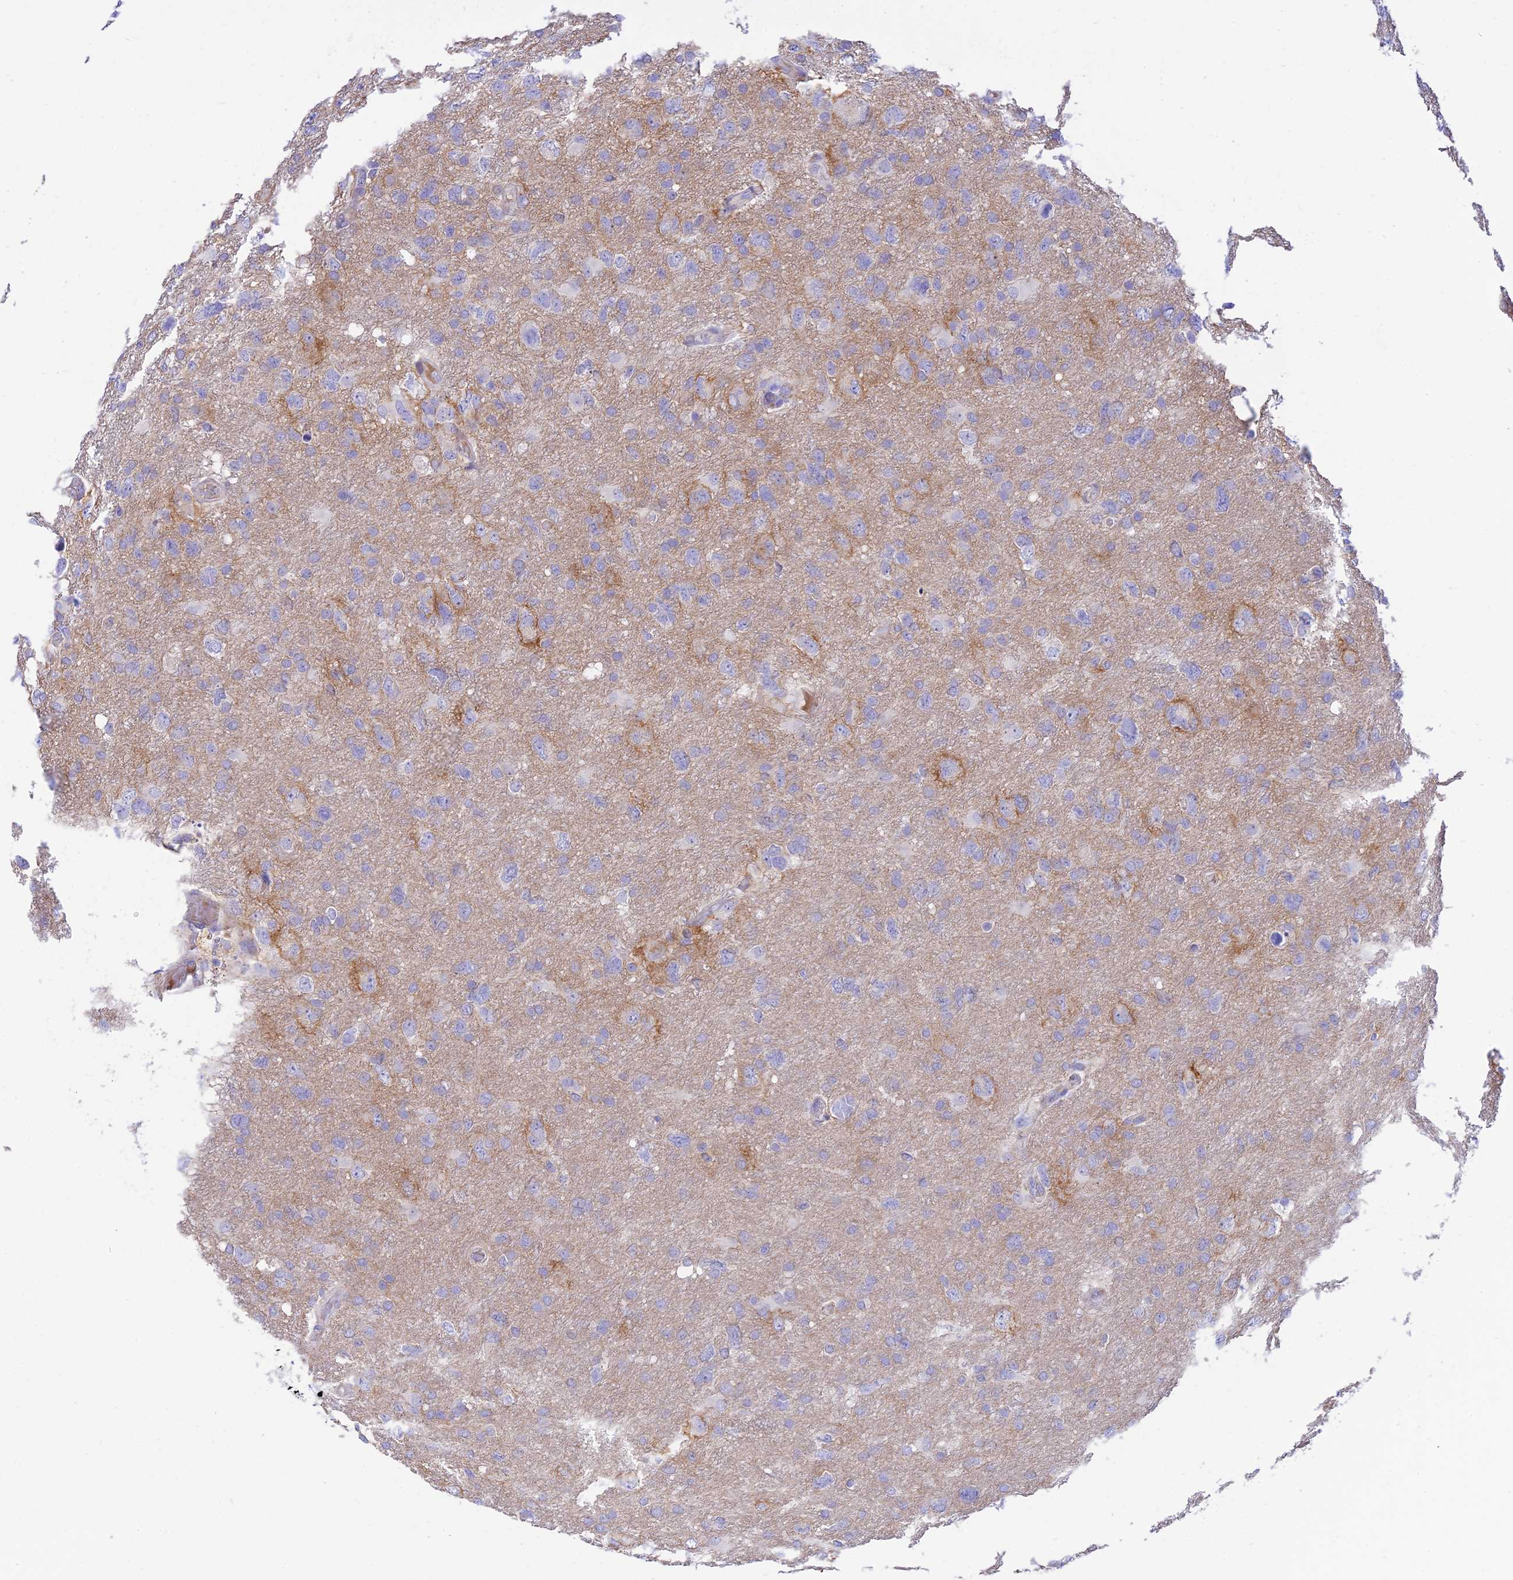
{"staining": {"intensity": "moderate", "quantity": "<25%", "location": "cytoplasmic/membranous"}, "tissue": "glioma", "cell_type": "Tumor cells", "image_type": "cancer", "snomed": [{"axis": "morphology", "description": "Glioma, malignant, High grade"}, {"axis": "topography", "description": "Brain"}], "caption": "IHC (DAB (3,3'-diaminobenzidine)) staining of human glioma displays moderate cytoplasmic/membranous protein staining in approximately <25% of tumor cells.", "gene": "CCDC157", "patient": {"sex": "male", "age": 61}}